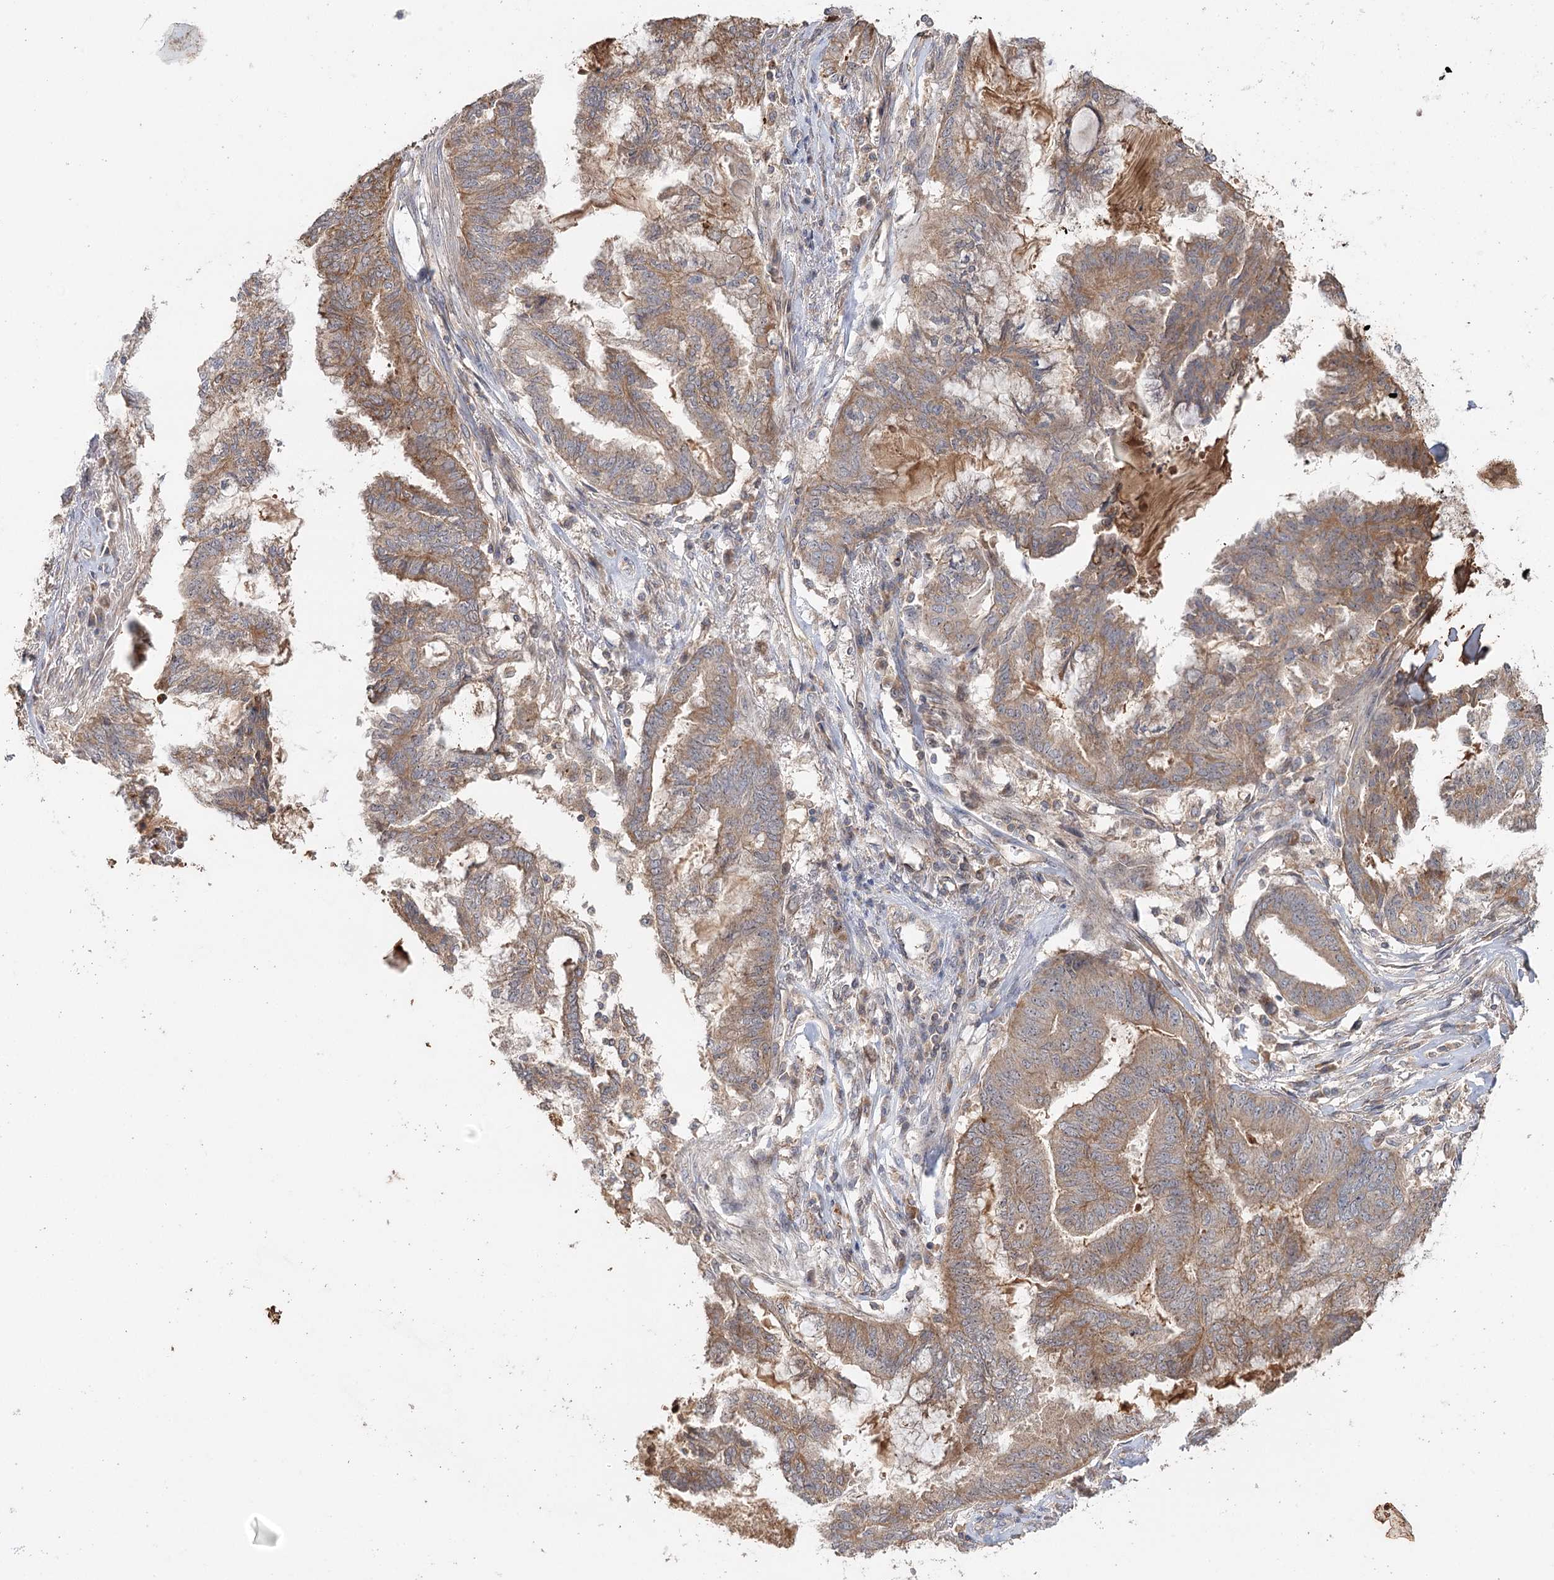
{"staining": {"intensity": "moderate", "quantity": "25%-75%", "location": "cytoplasmic/membranous,nuclear"}, "tissue": "endometrial cancer", "cell_type": "Tumor cells", "image_type": "cancer", "snomed": [{"axis": "morphology", "description": "Adenocarcinoma, NOS"}, {"axis": "topography", "description": "Endometrium"}], "caption": "Endometrial cancer stained with DAB immunohistochemistry reveals medium levels of moderate cytoplasmic/membranous and nuclear positivity in approximately 25%-75% of tumor cells.", "gene": "RAPGEF6", "patient": {"sex": "female", "age": 86}}